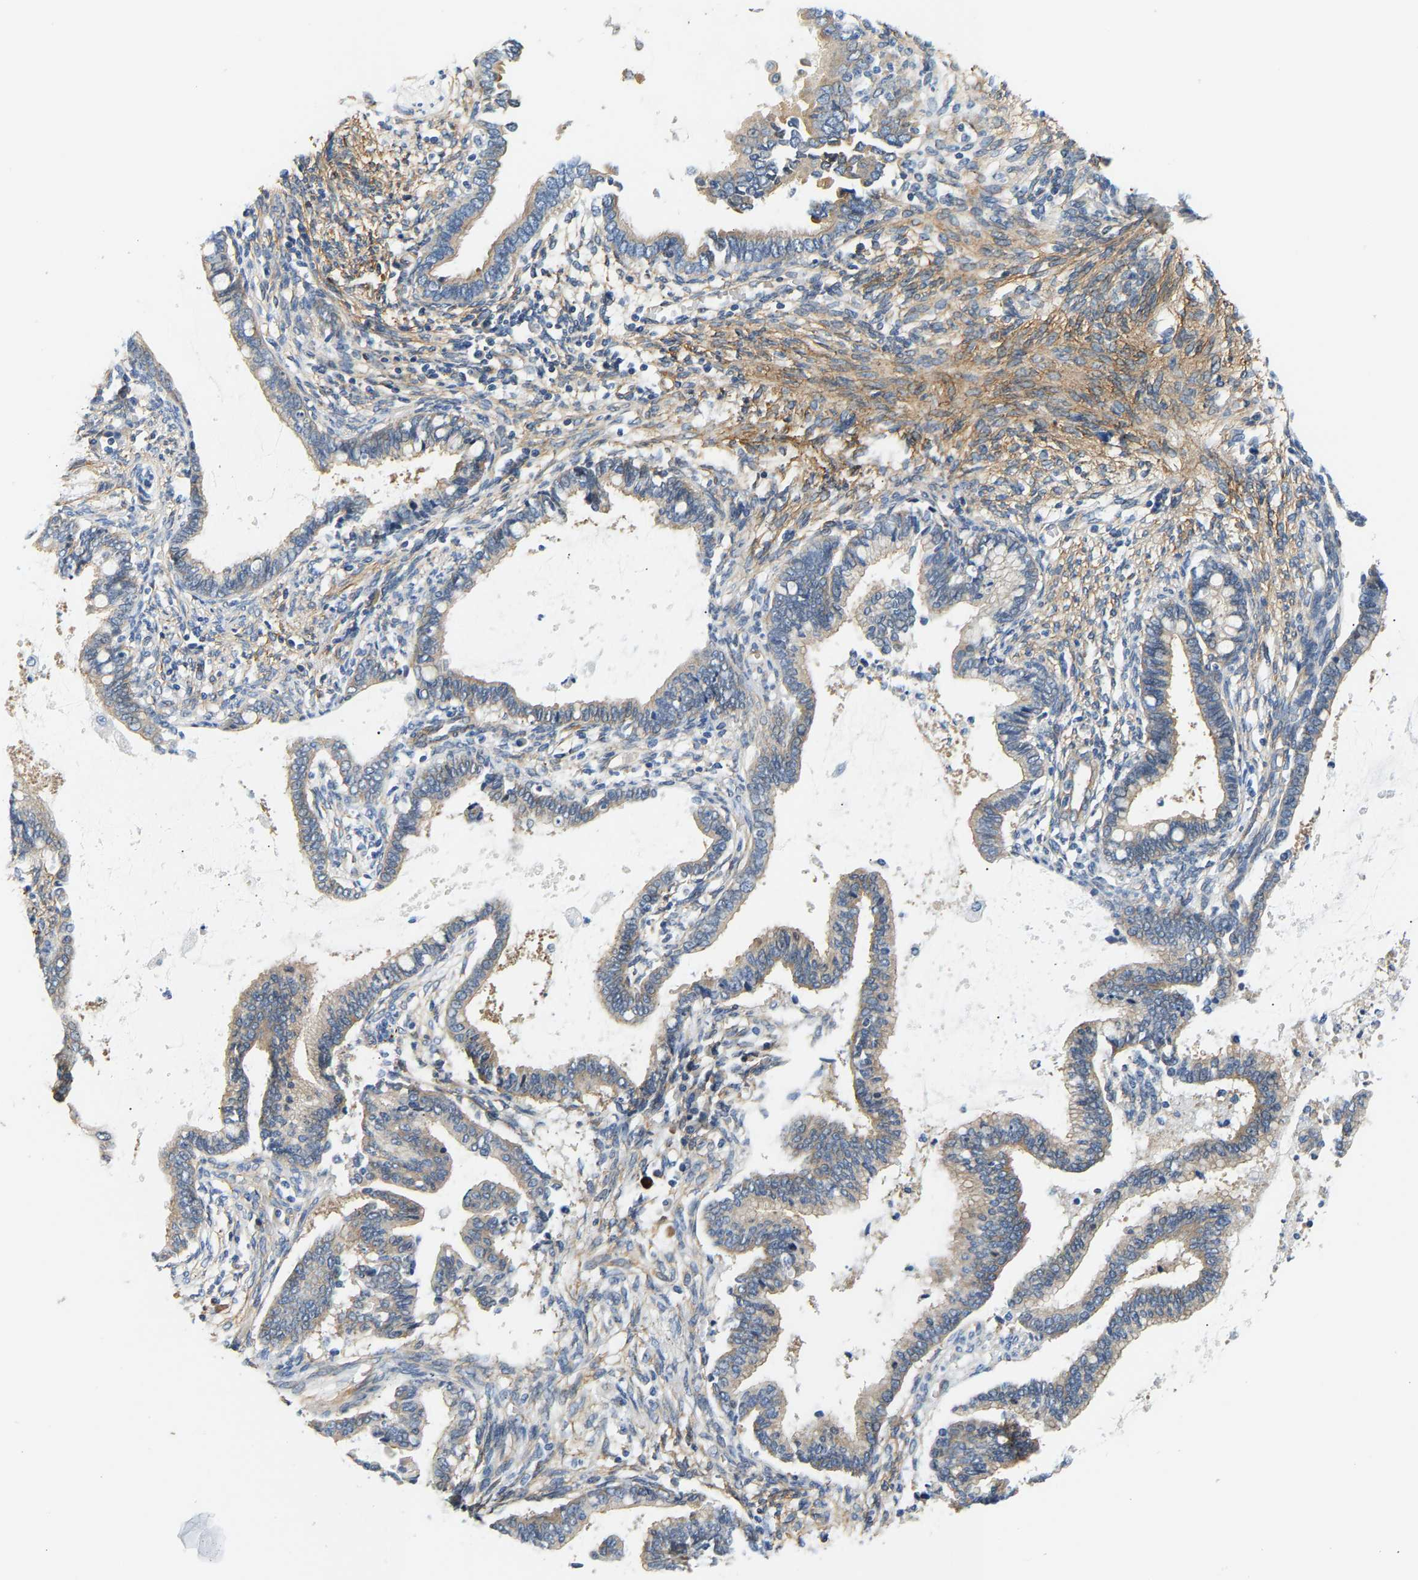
{"staining": {"intensity": "negative", "quantity": "none", "location": "none"}, "tissue": "cervical cancer", "cell_type": "Tumor cells", "image_type": "cancer", "snomed": [{"axis": "morphology", "description": "Adenocarcinoma, NOS"}, {"axis": "topography", "description": "Cervix"}], "caption": "Immunohistochemistry (IHC) micrograph of cervical adenocarcinoma stained for a protein (brown), which demonstrates no staining in tumor cells.", "gene": "PAWR", "patient": {"sex": "female", "age": 44}}